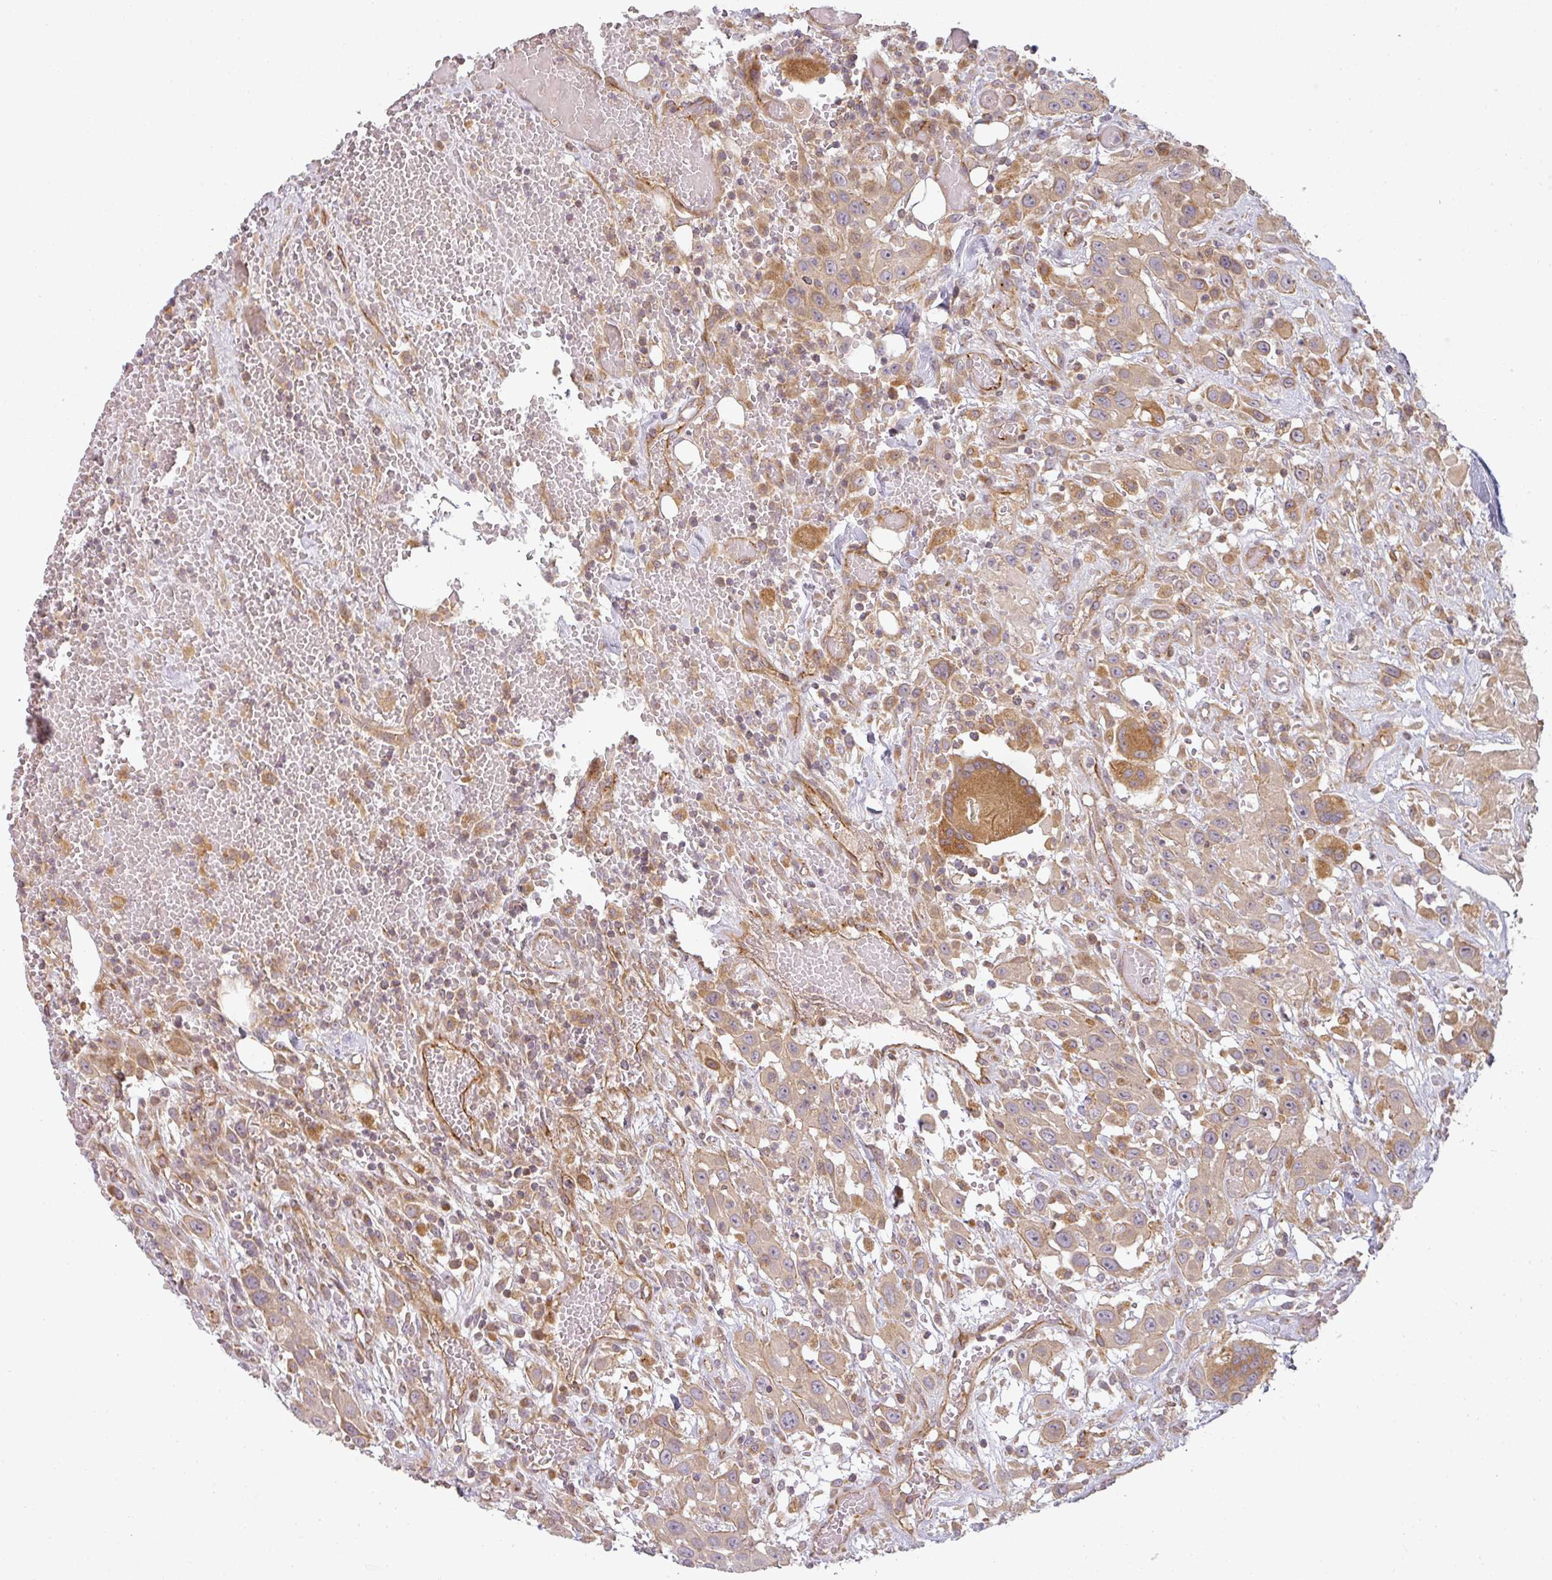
{"staining": {"intensity": "weak", "quantity": ">75%", "location": "cytoplasmic/membranous"}, "tissue": "head and neck cancer", "cell_type": "Tumor cells", "image_type": "cancer", "snomed": [{"axis": "morphology", "description": "Squamous cell carcinoma, NOS"}, {"axis": "topography", "description": "Head-Neck"}], "caption": "Immunohistochemical staining of human head and neck cancer (squamous cell carcinoma) exhibits weak cytoplasmic/membranous protein expression in approximately >75% of tumor cells. (IHC, brightfield microscopy, high magnification).", "gene": "CNOT1", "patient": {"sex": "male", "age": 81}}